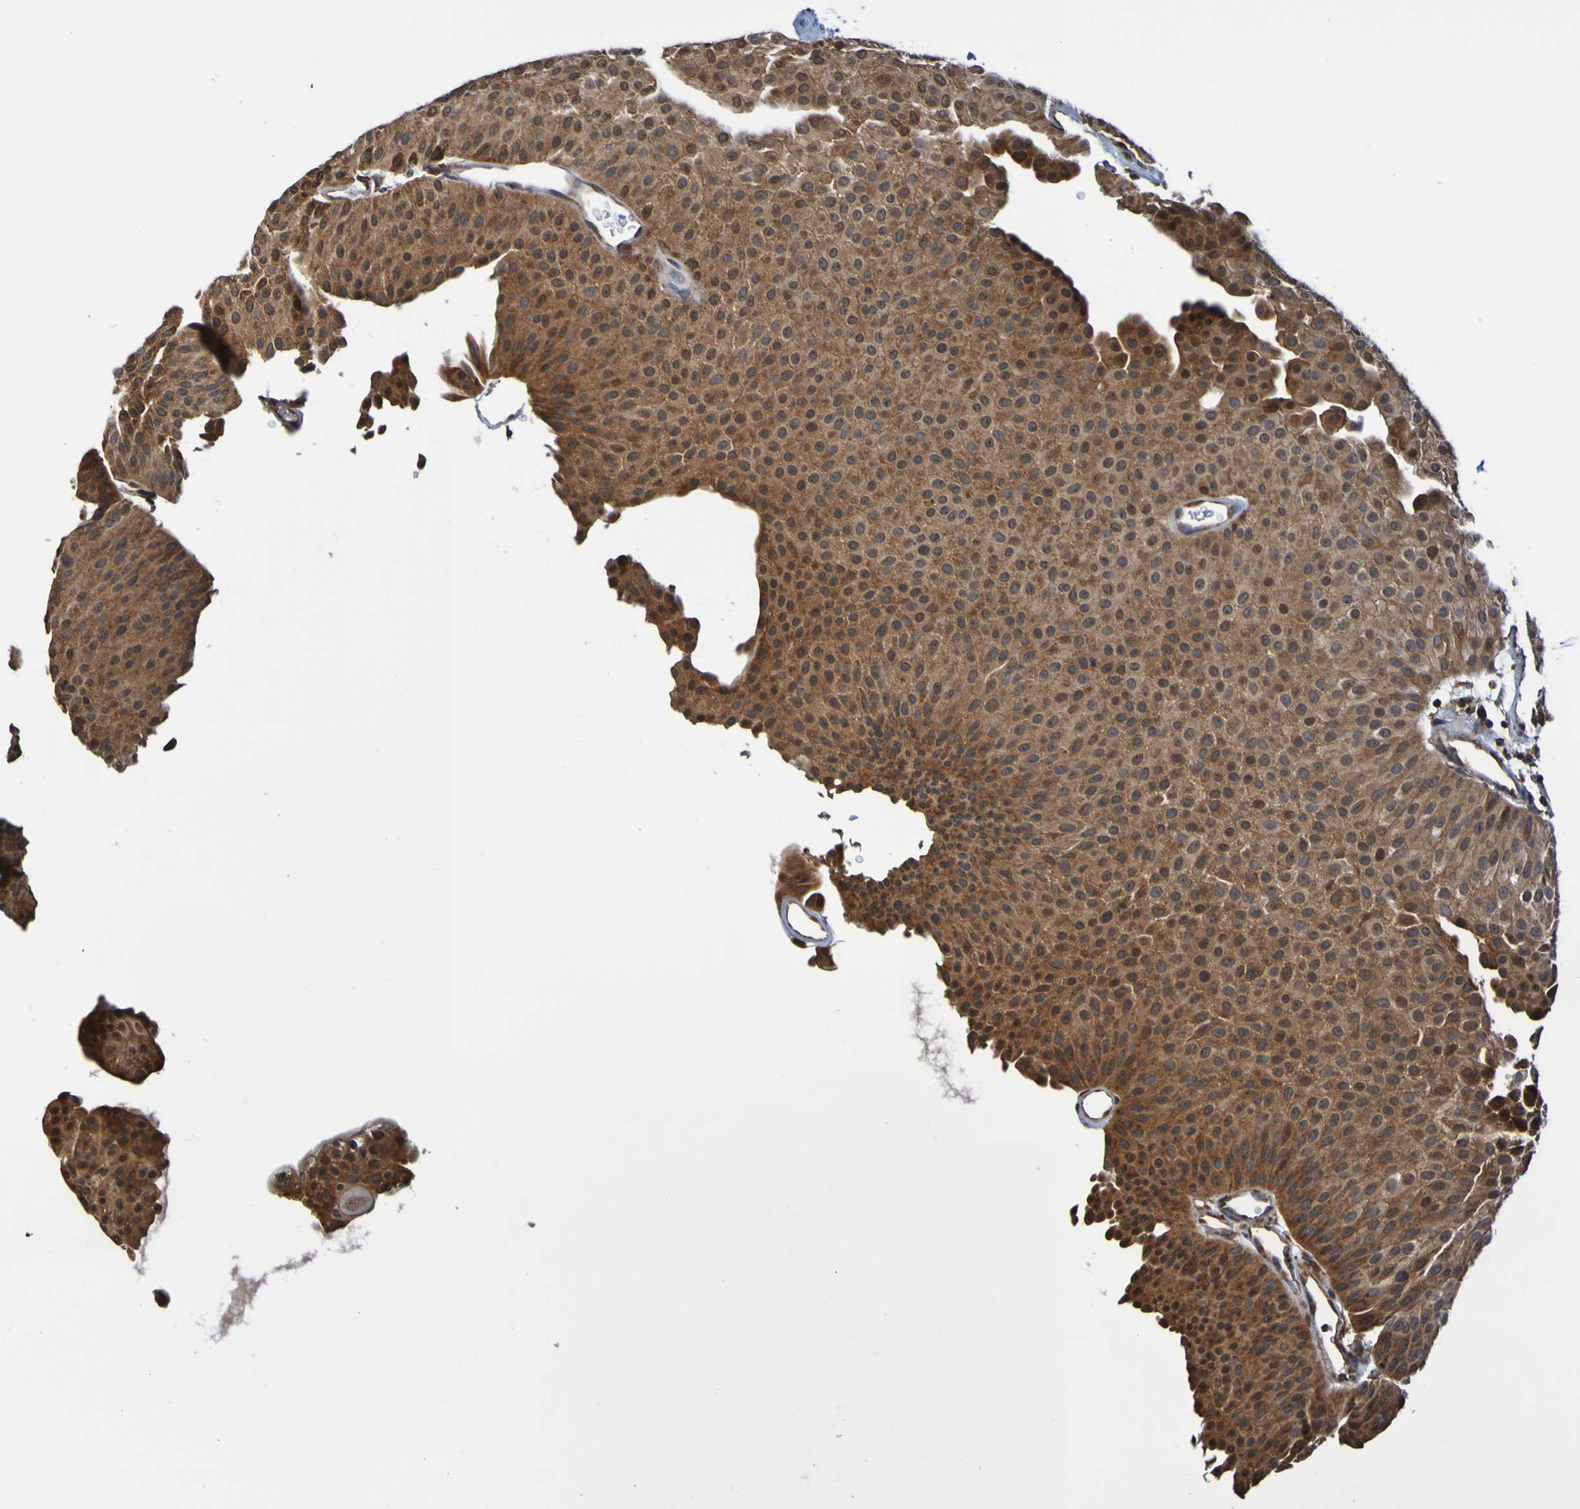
{"staining": {"intensity": "strong", "quantity": ">75%", "location": "cytoplasmic/membranous"}, "tissue": "urothelial cancer", "cell_type": "Tumor cells", "image_type": "cancer", "snomed": [{"axis": "morphology", "description": "Urothelial carcinoma, Low grade"}, {"axis": "topography", "description": "Urinary bladder"}], "caption": "A brown stain shows strong cytoplasmic/membranous positivity of a protein in urothelial cancer tumor cells. The protein of interest is stained brown, and the nuclei are stained in blue (DAB IHC with brightfield microscopy, high magnification).", "gene": "AXIN1", "patient": {"sex": "female", "age": 60}}